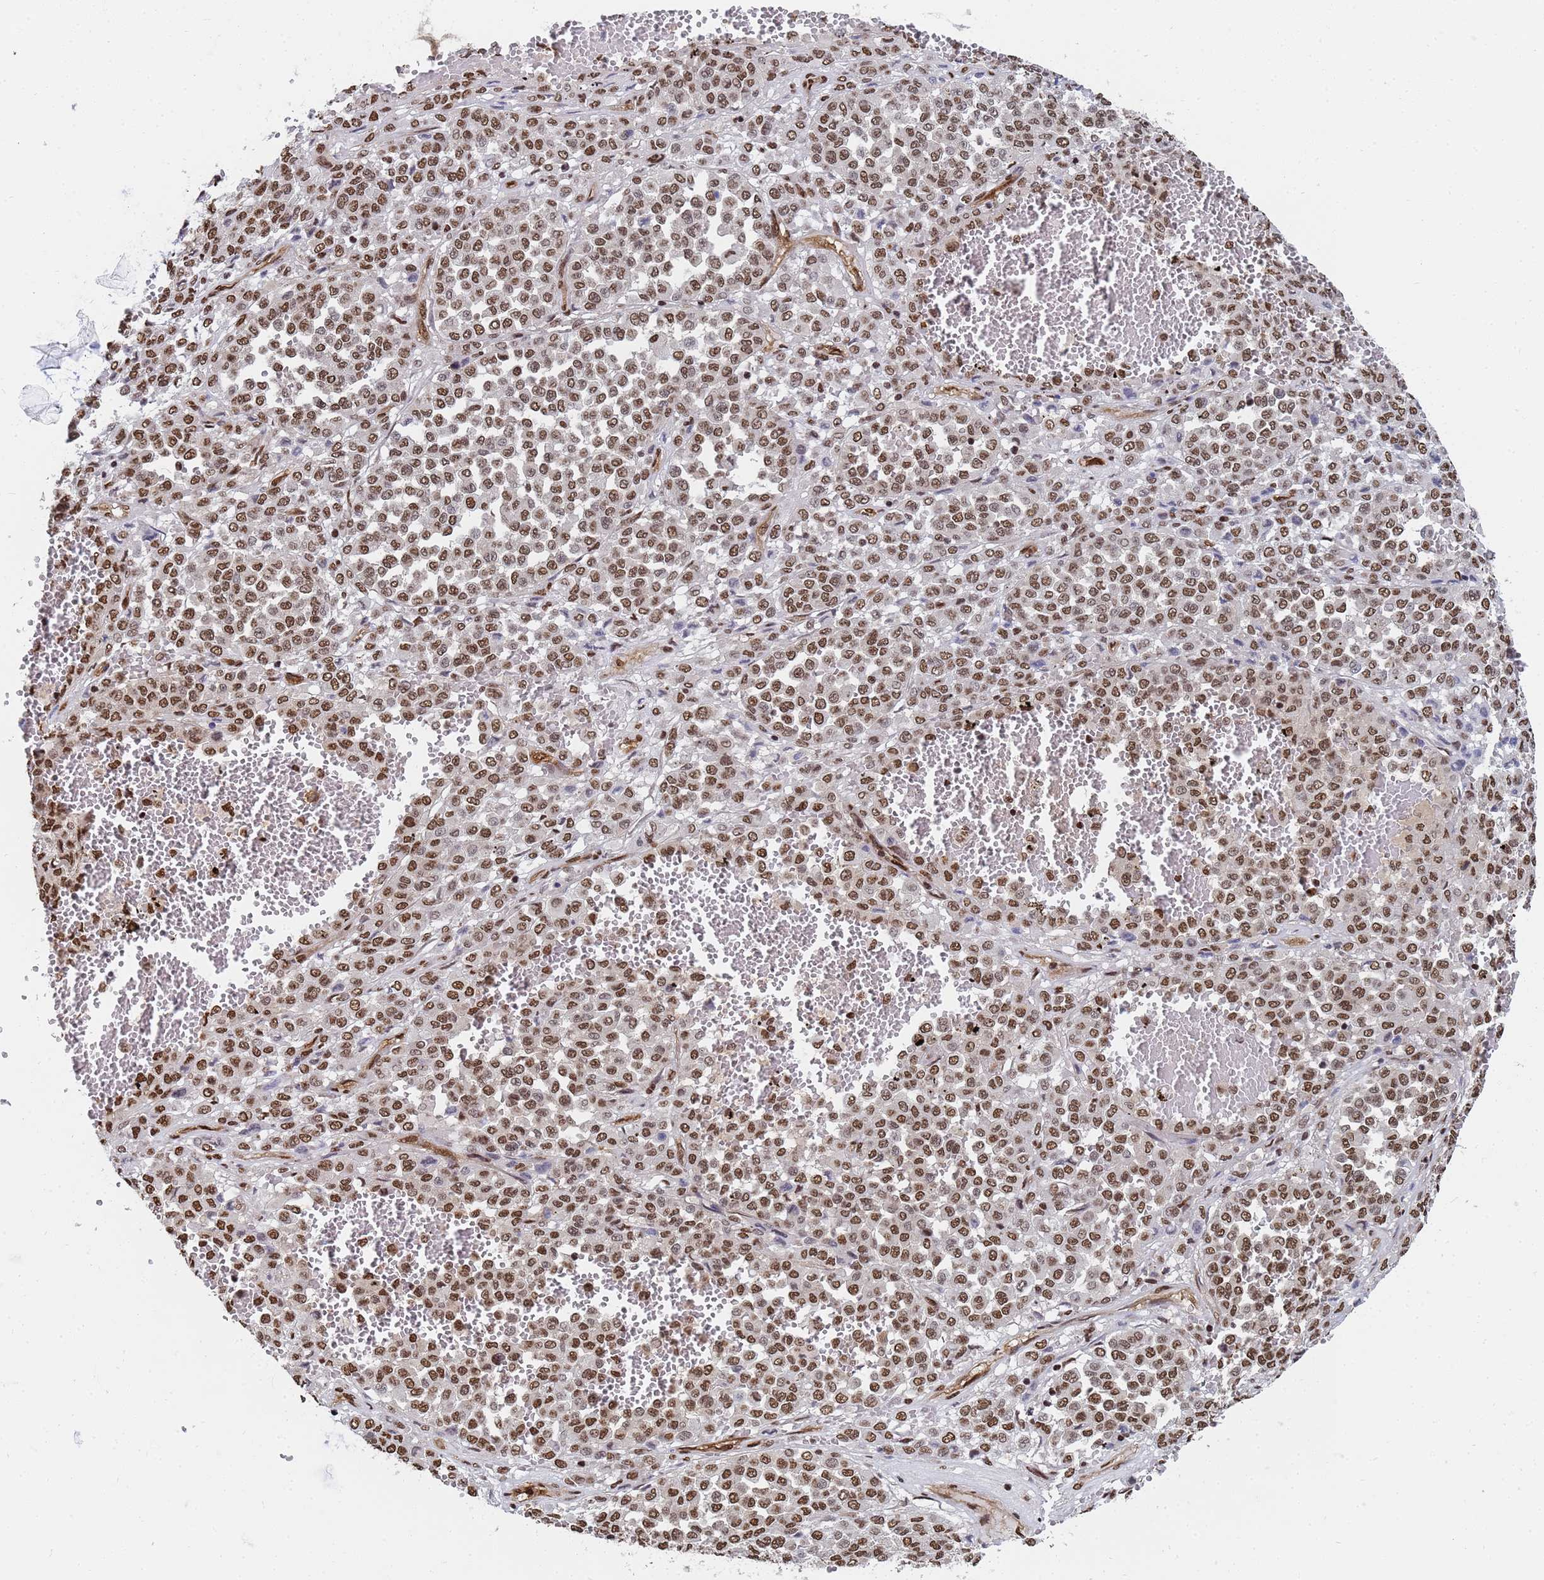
{"staining": {"intensity": "moderate", "quantity": ">75%", "location": "nuclear"}, "tissue": "melanoma", "cell_type": "Tumor cells", "image_type": "cancer", "snomed": [{"axis": "morphology", "description": "Malignant melanoma, Metastatic site"}, {"axis": "topography", "description": "Pancreas"}], "caption": "A photomicrograph of human malignant melanoma (metastatic site) stained for a protein shows moderate nuclear brown staining in tumor cells. Immunohistochemistry stains the protein of interest in brown and the nuclei are stained blue.", "gene": "RAVER2", "patient": {"sex": "female", "age": 30}}